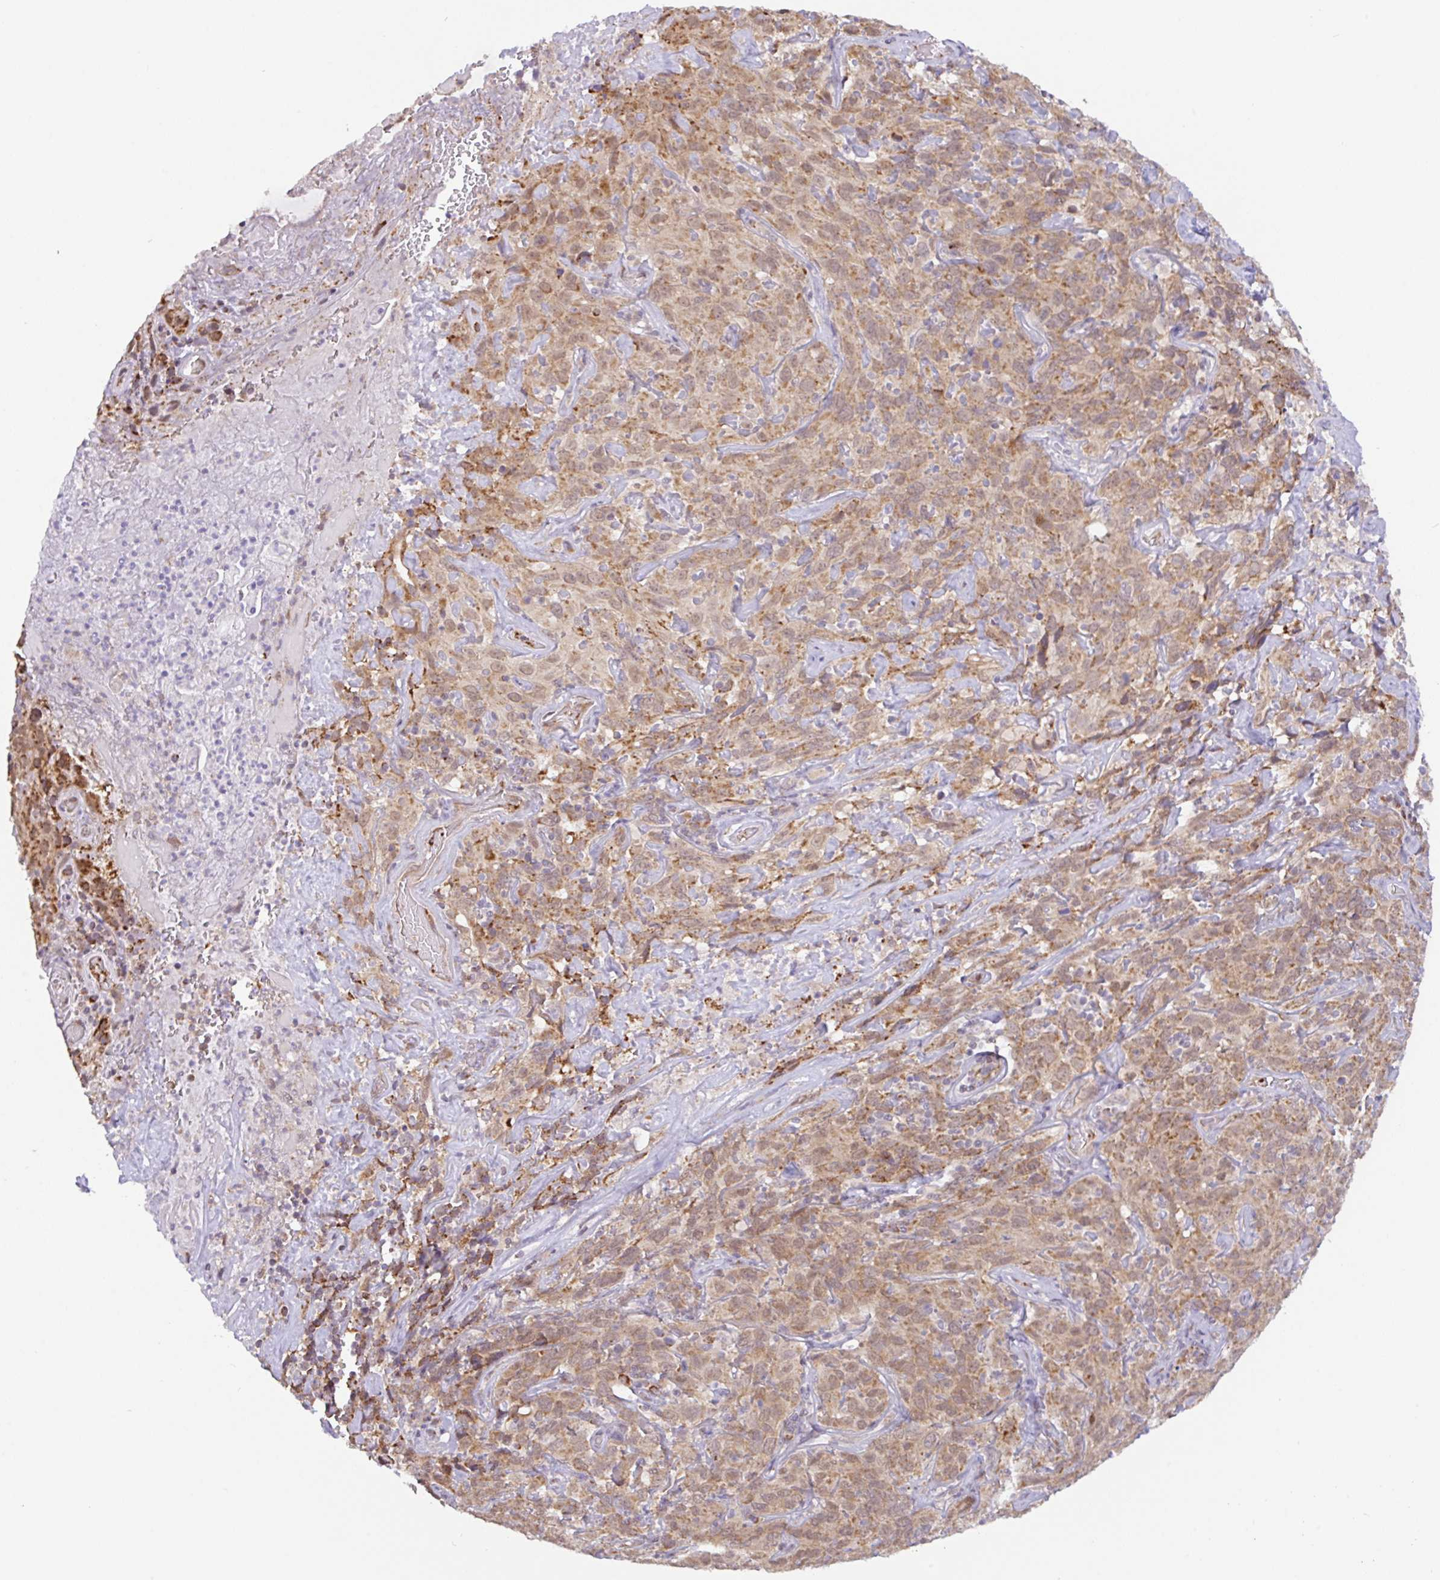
{"staining": {"intensity": "weak", "quantity": ">75%", "location": "cytoplasmic/membranous"}, "tissue": "cervical cancer", "cell_type": "Tumor cells", "image_type": "cancer", "snomed": [{"axis": "morphology", "description": "Squamous cell carcinoma, NOS"}, {"axis": "topography", "description": "Cervix"}], "caption": "An image of cervical cancer stained for a protein demonstrates weak cytoplasmic/membranous brown staining in tumor cells.", "gene": "DLEU7", "patient": {"sex": "female", "age": 51}}